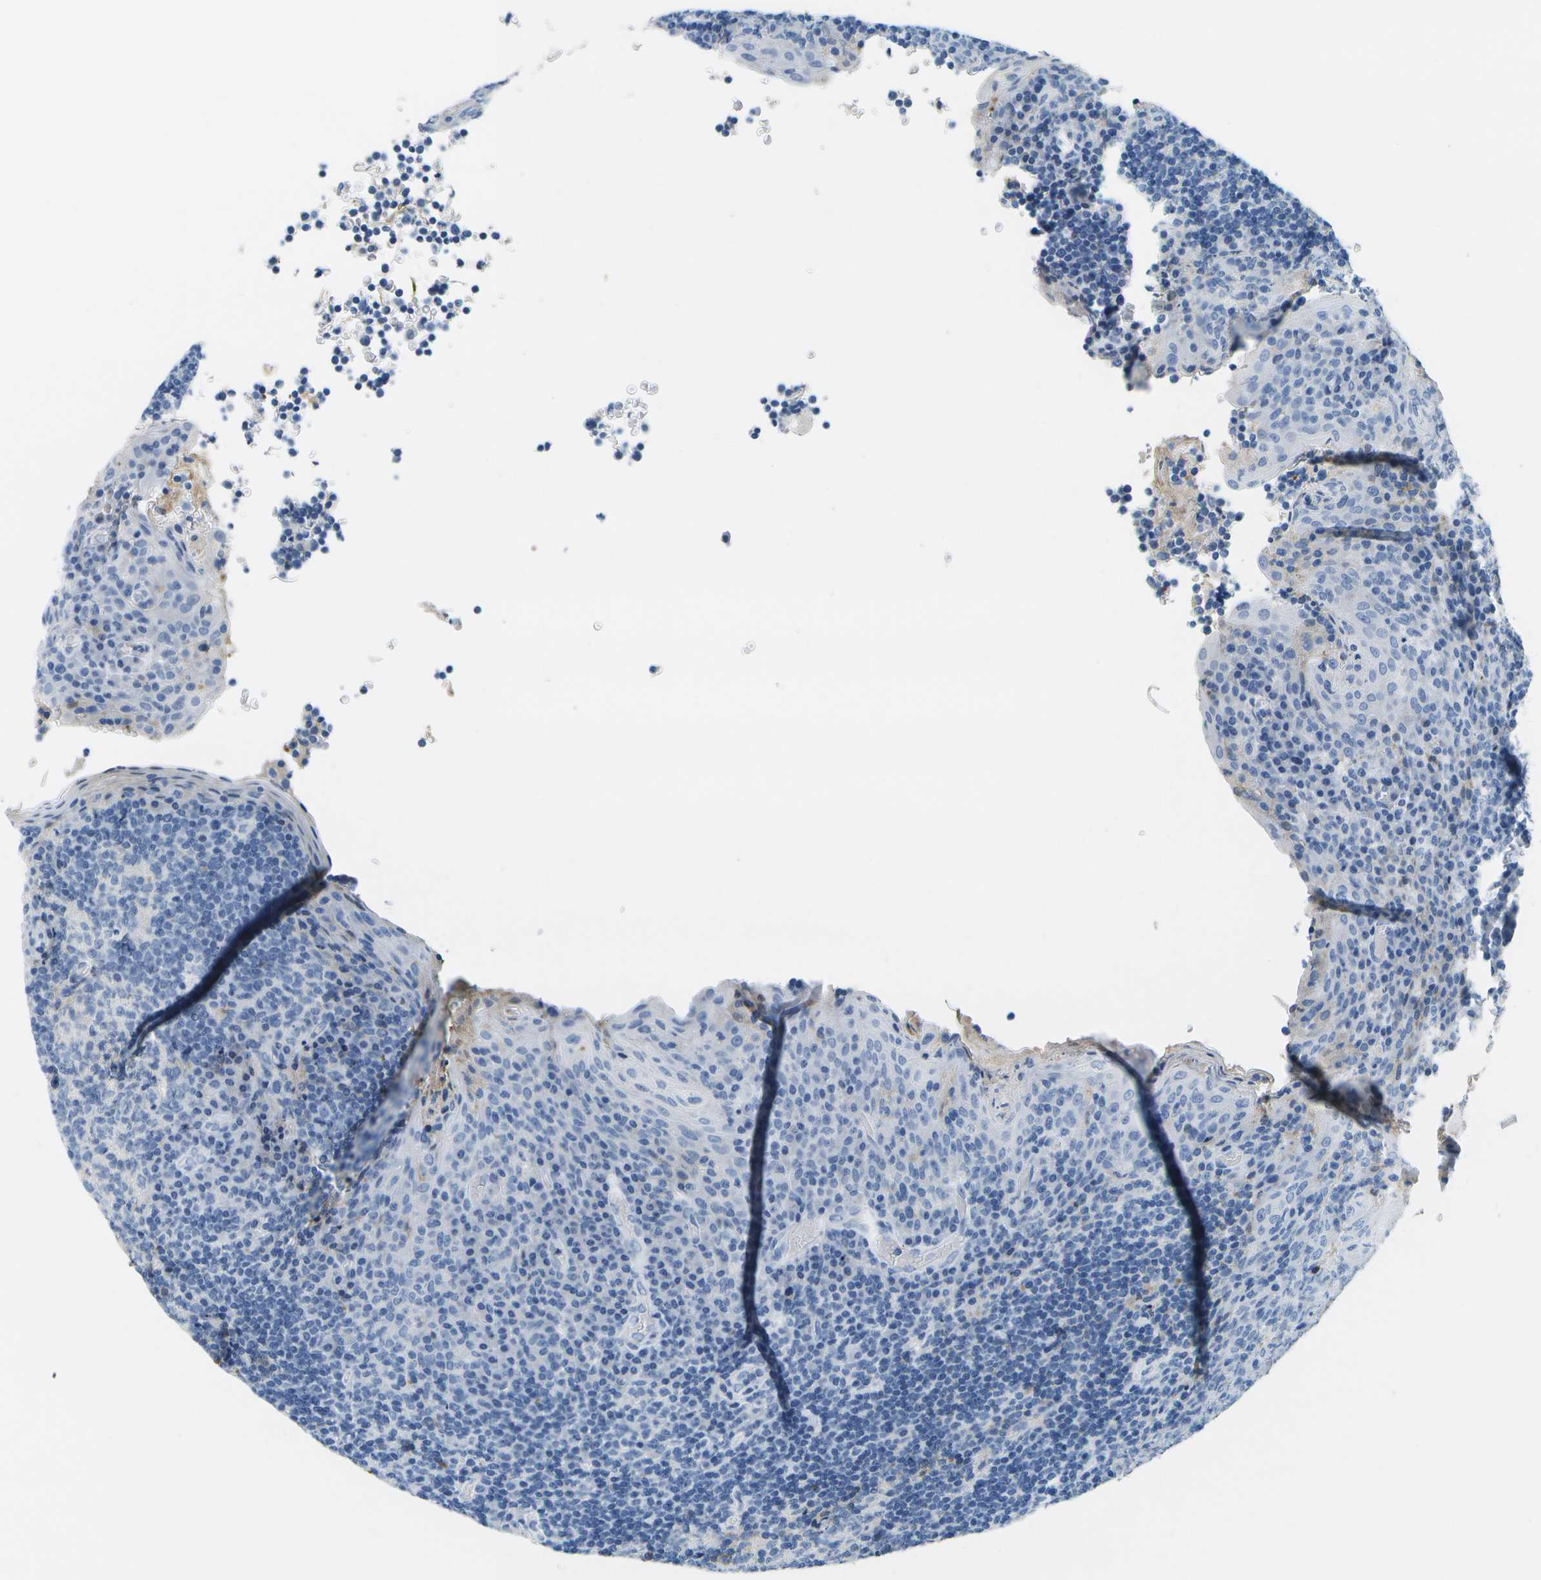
{"staining": {"intensity": "negative", "quantity": "none", "location": "none"}, "tissue": "tonsil", "cell_type": "Germinal center cells", "image_type": "normal", "snomed": [{"axis": "morphology", "description": "Normal tissue, NOS"}, {"axis": "topography", "description": "Tonsil"}], "caption": "A histopathology image of human tonsil is negative for staining in germinal center cells. (Stains: DAB immunohistochemistry (IHC) with hematoxylin counter stain, Microscopy: brightfield microscopy at high magnification).", "gene": "SERPINA1", "patient": {"sex": "male", "age": 17}}